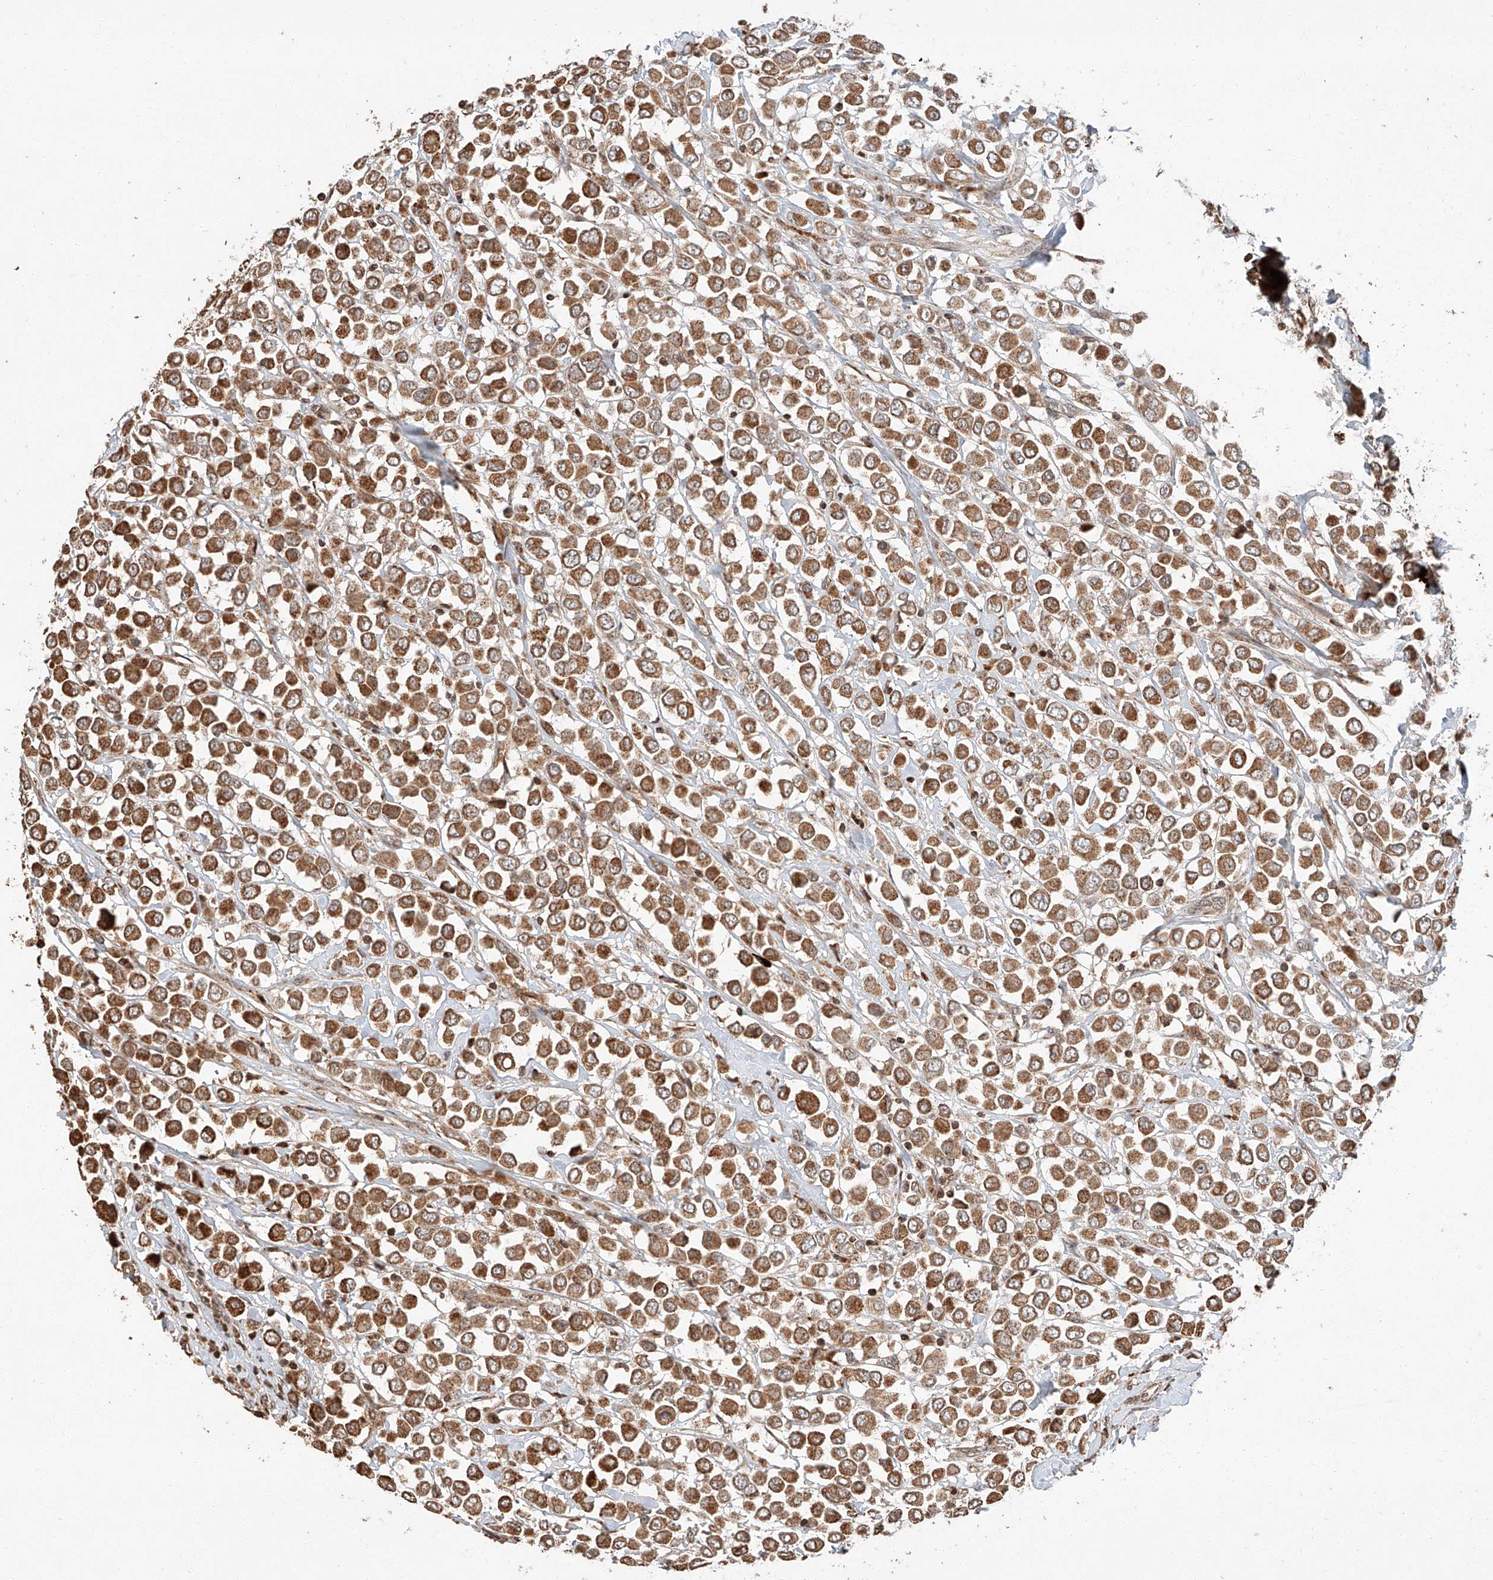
{"staining": {"intensity": "strong", "quantity": ">75%", "location": "cytoplasmic/membranous"}, "tissue": "breast cancer", "cell_type": "Tumor cells", "image_type": "cancer", "snomed": [{"axis": "morphology", "description": "Duct carcinoma"}, {"axis": "topography", "description": "Breast"}], "caption": "Breast cancer (invasive ductal carcinoma) stained with a protein marker shows strong staining in tumor cells.", "gene": "ARHGAP33", "patient": {"sex": "female", "age": 61}}